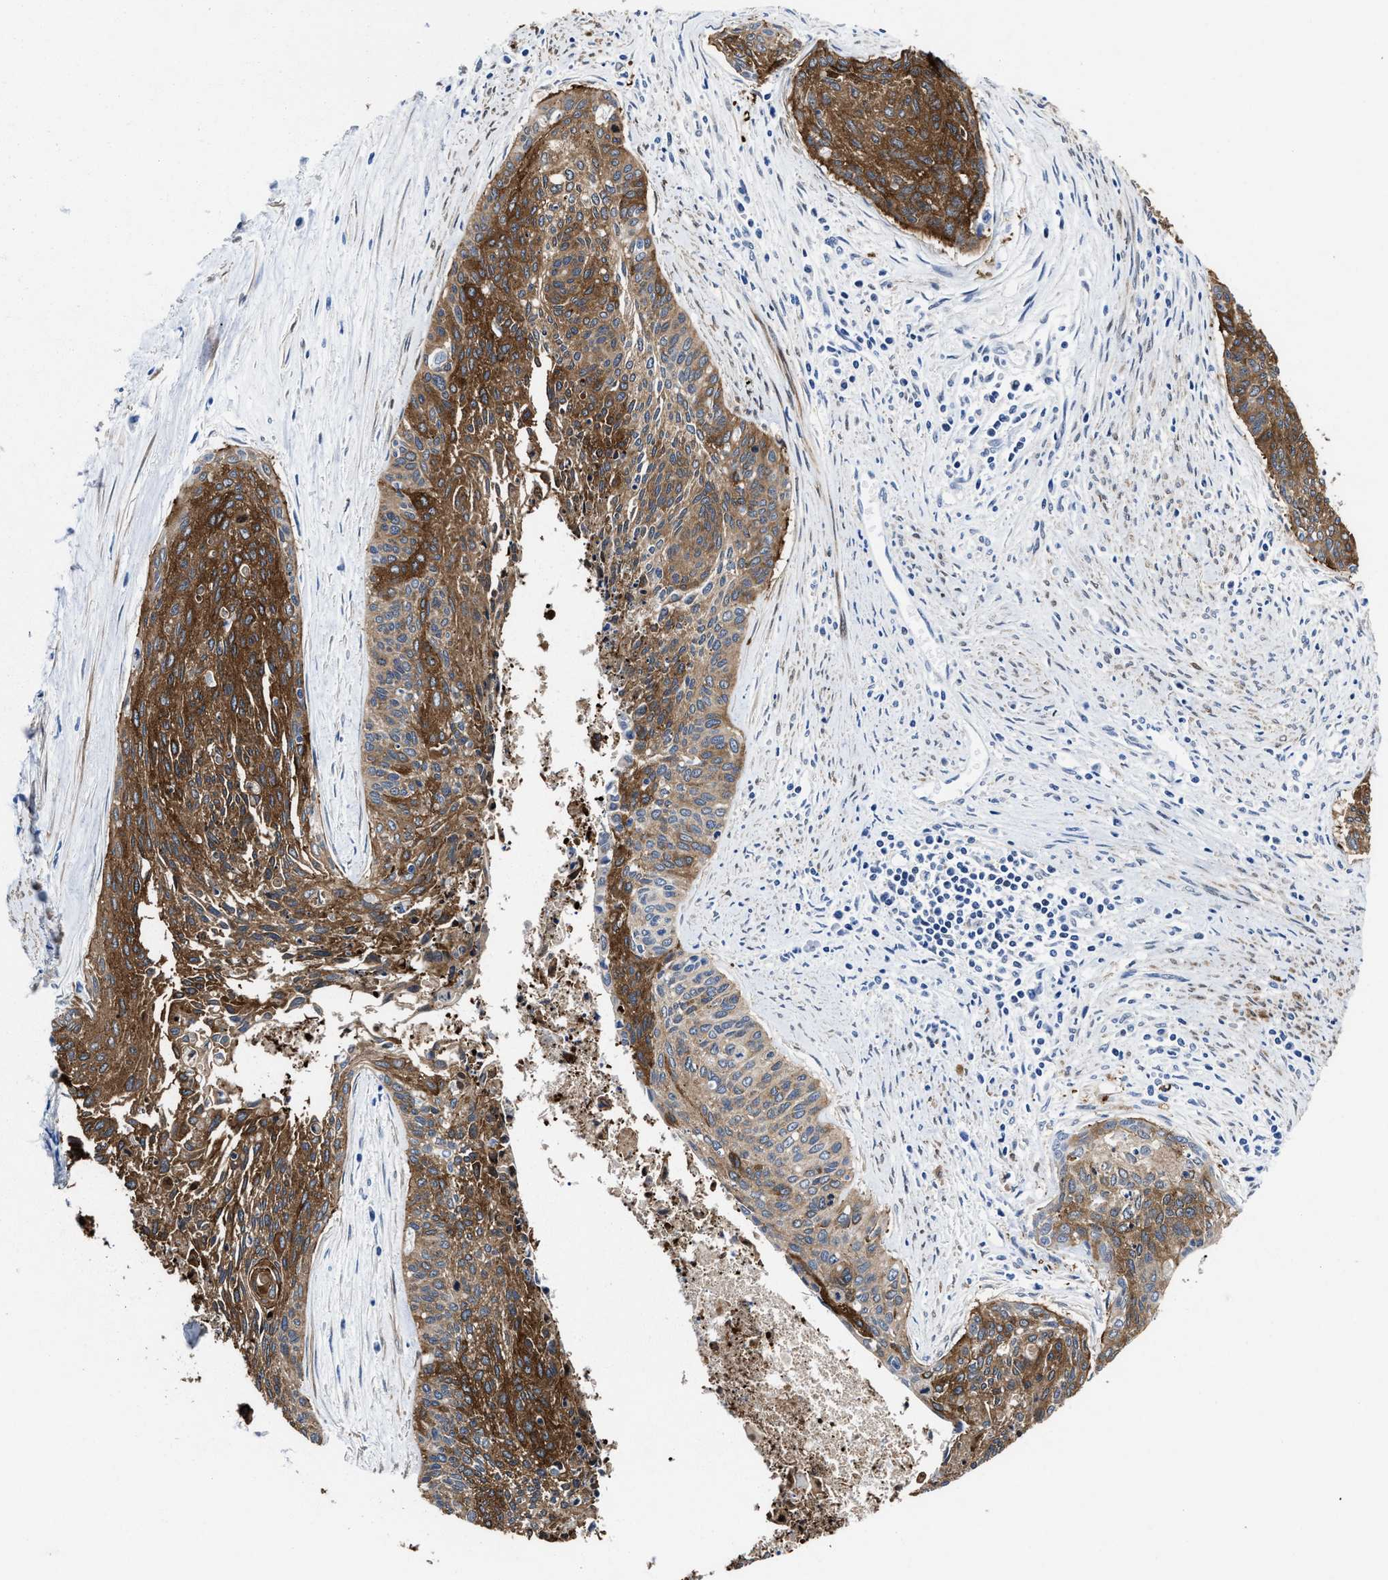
{"staining": {"intensity": "strong", "quantity": ">75%", "location": "cytoplasmic/membranous"}, "tissue": "cervical cancer", "cell_type": "Tumor cells", "image_type": "cancer", "snomed": [{"axis": "morphology", "description": "Squamous cell carcinoma, NOS"}, {"axis": "topography", "description": "Cervix"}], "caption": "Immunohistochemical staining of human cervical cancer shows strong cytoplasmic/membranous protein expression in approximately >75% of tumor cells. The protein is shown in brown color, while the nuclei are stained blue.", "gene": "KIF12", "patient": {"sex": "female", "age": 55}}